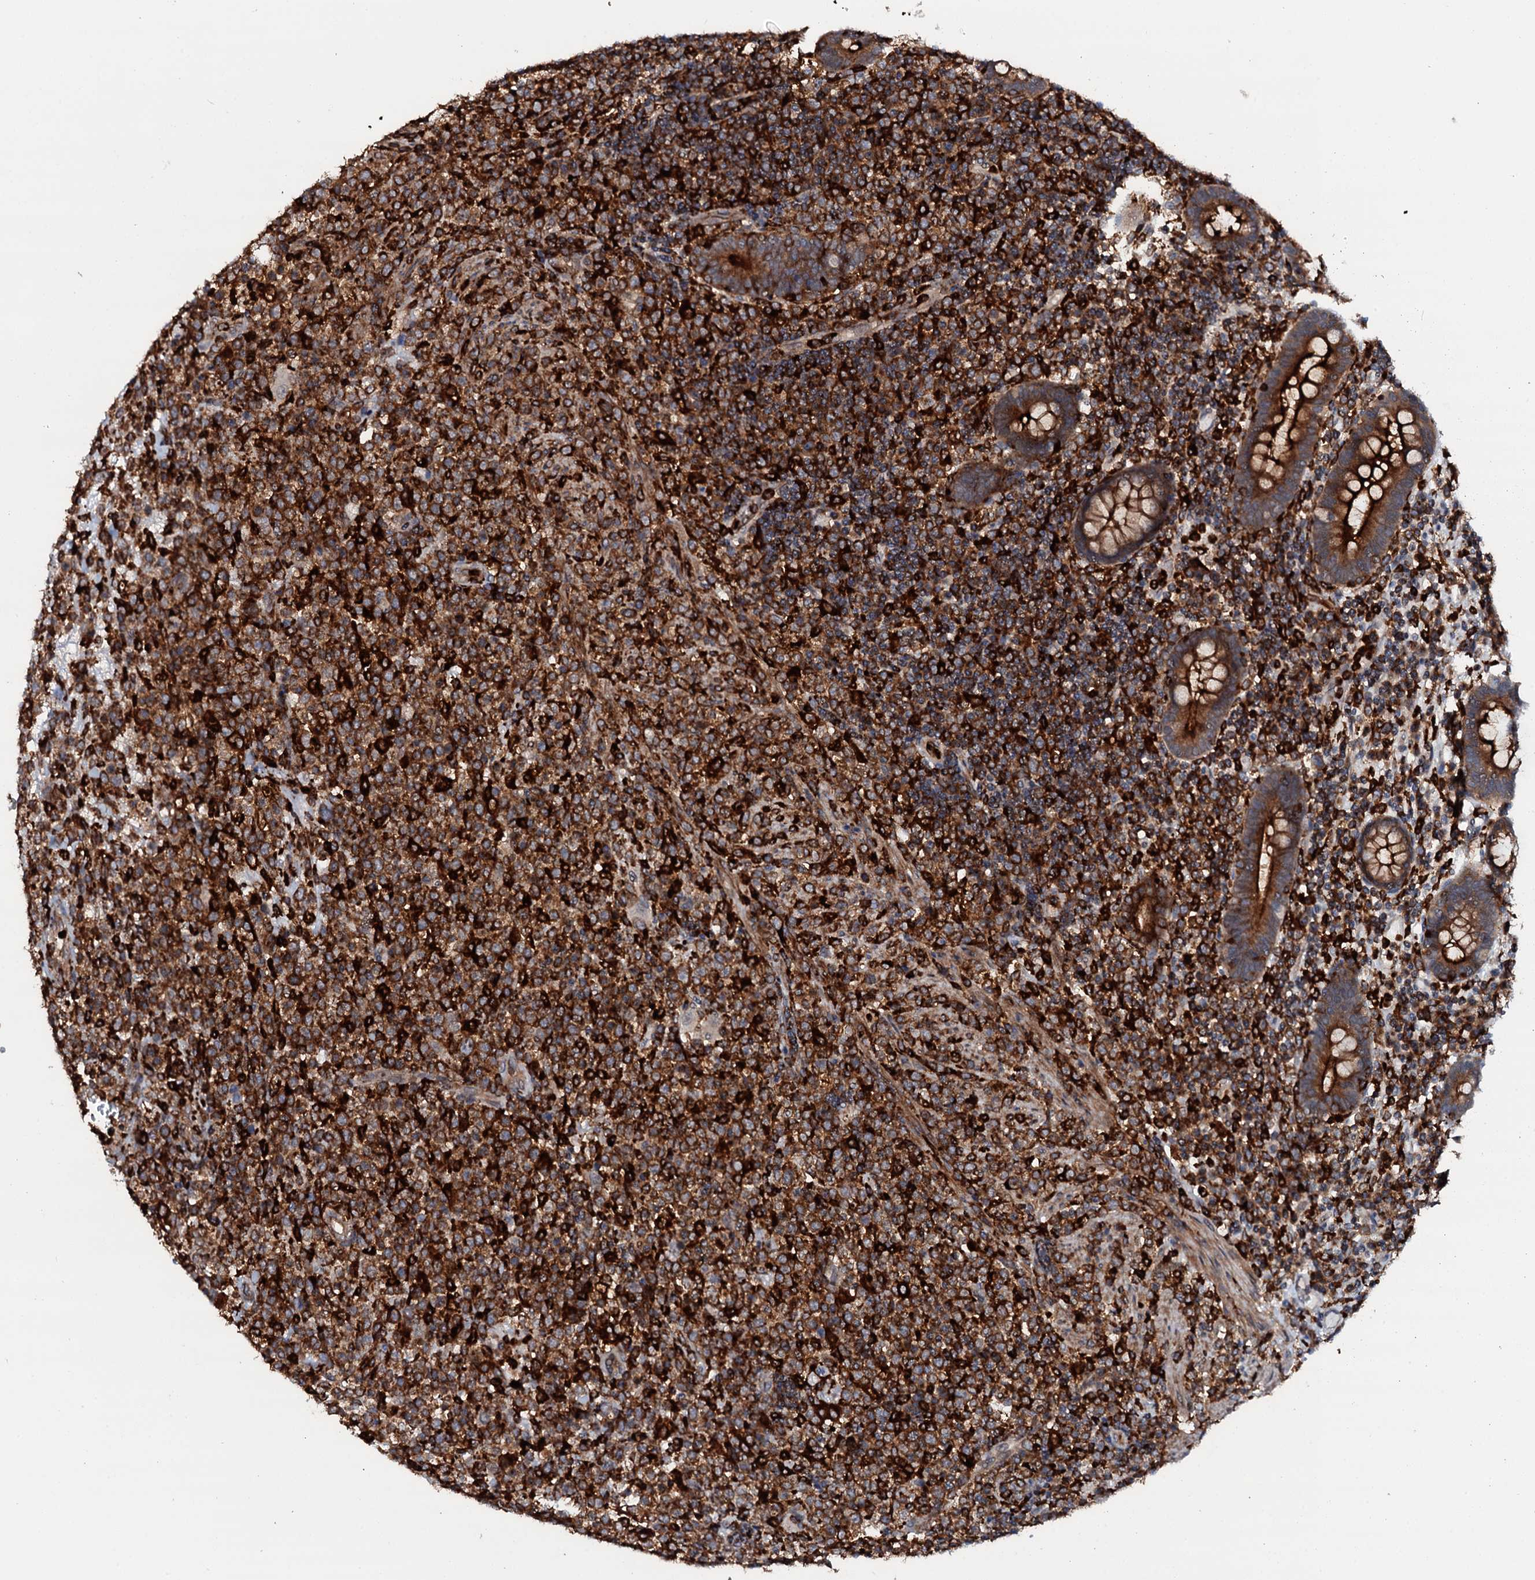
{"staining": {"intensity": "strong", "quantity": ">75%", "location": "cytoplasmic/membranous"}, "tissue": "lymphoma", "cell_type": "Tumor cells", "image_type": "cancer", "snomed": [{"axis": "morphology", "description": "Malignant lymphoma, non-Hodgkin's type, High grade"}, {"axis": "topography", "description": "Colon"}], "caption": "About >75% of tumor cells in lymphoma exhibit strong cytoplasmic/membranous protein positivity as visualized by brown immunohistochemical staining.", "gene": "VAMP8", "patient": {"sex": "female", "age": 53}}